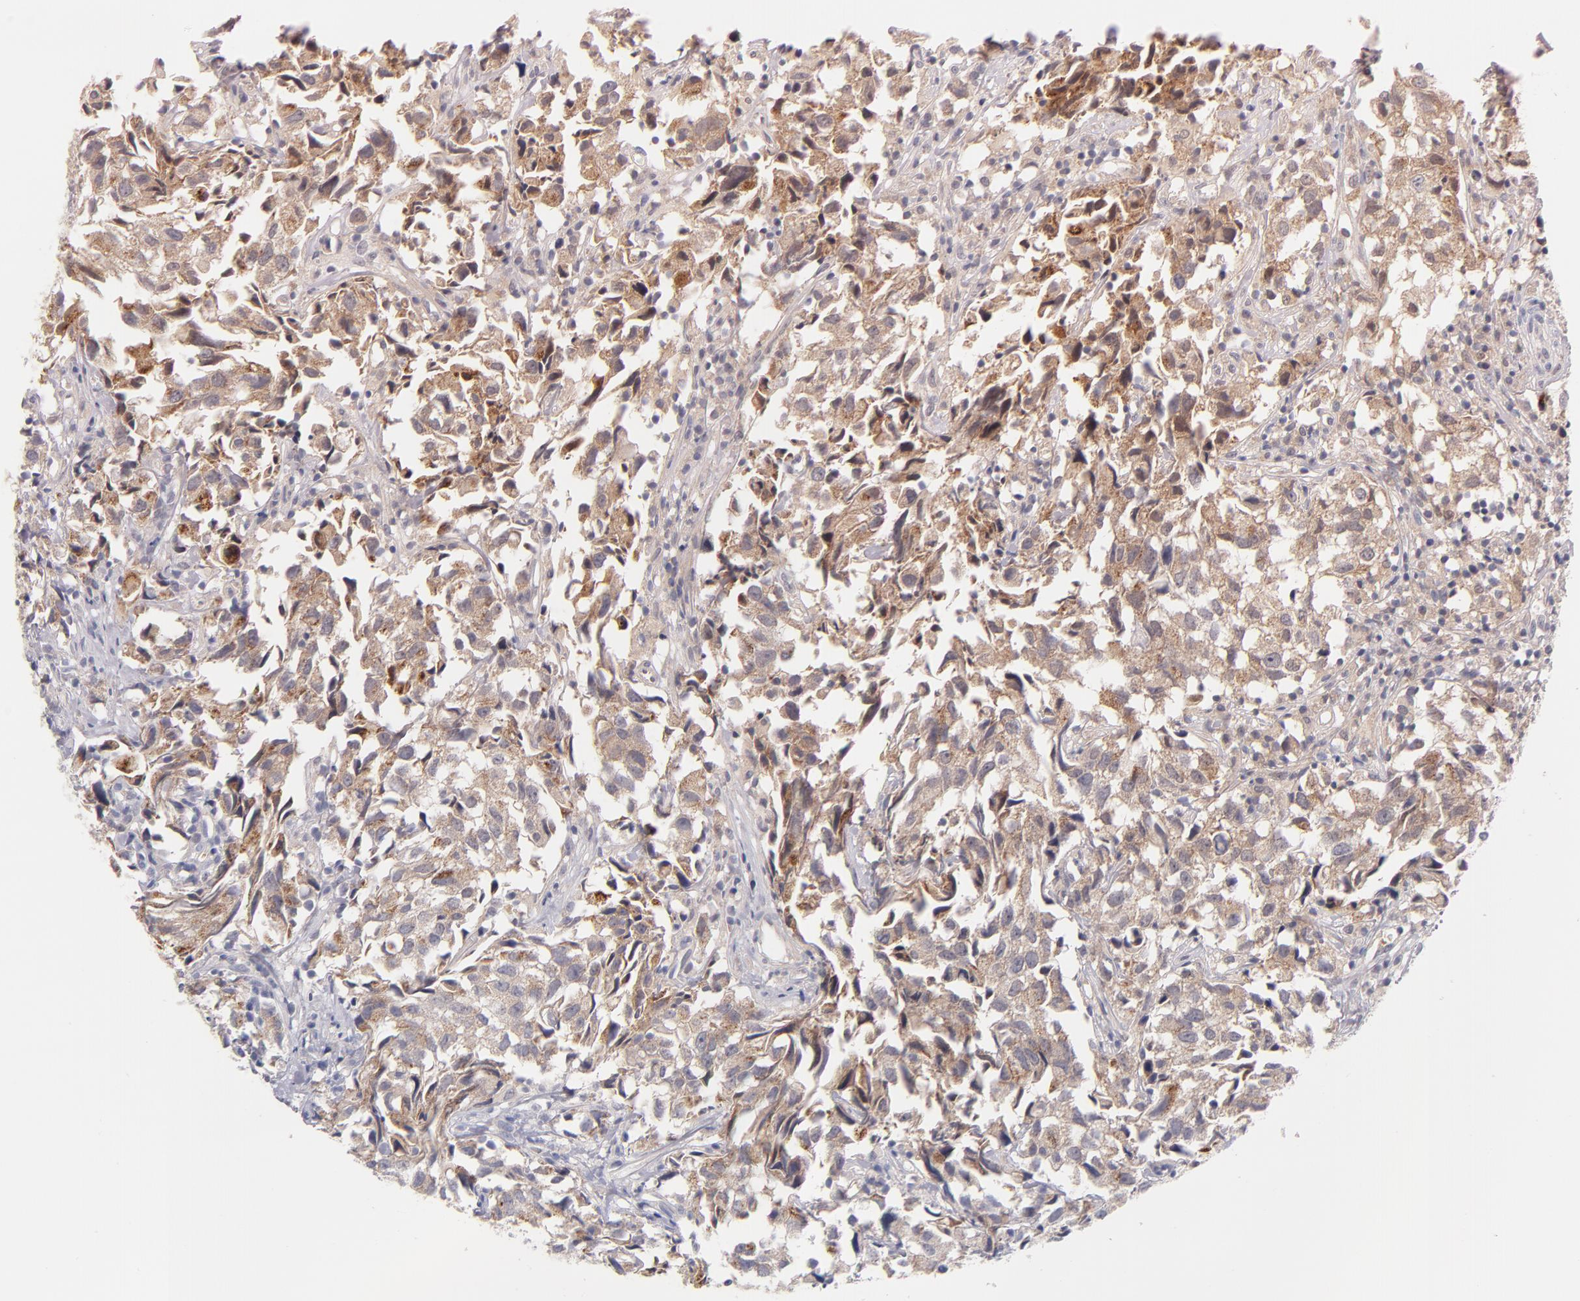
{"staining": {"intensity": "moderate", "quantity": ">75%", "location": "cytoplasmic/membranous"}, "tissue": "urothelial cancer", "cell_type": "Tumor cells", "image_type": "cancer", "snomed": [{"axis": "morphology", "description": "Urothelial carcinoma, High grade"}, {"axis": "topography", "description": "Urinary bladder"}], "caption": "Moderate cytoplasmic/membranous protein expression is identified in approximately >75% of tumor cells in urothelial cancer. (DAB = brown stain, brightfield microscopy at high magnification).", "gene": "BID", "patient": {"sex": "female", "age": 75}}